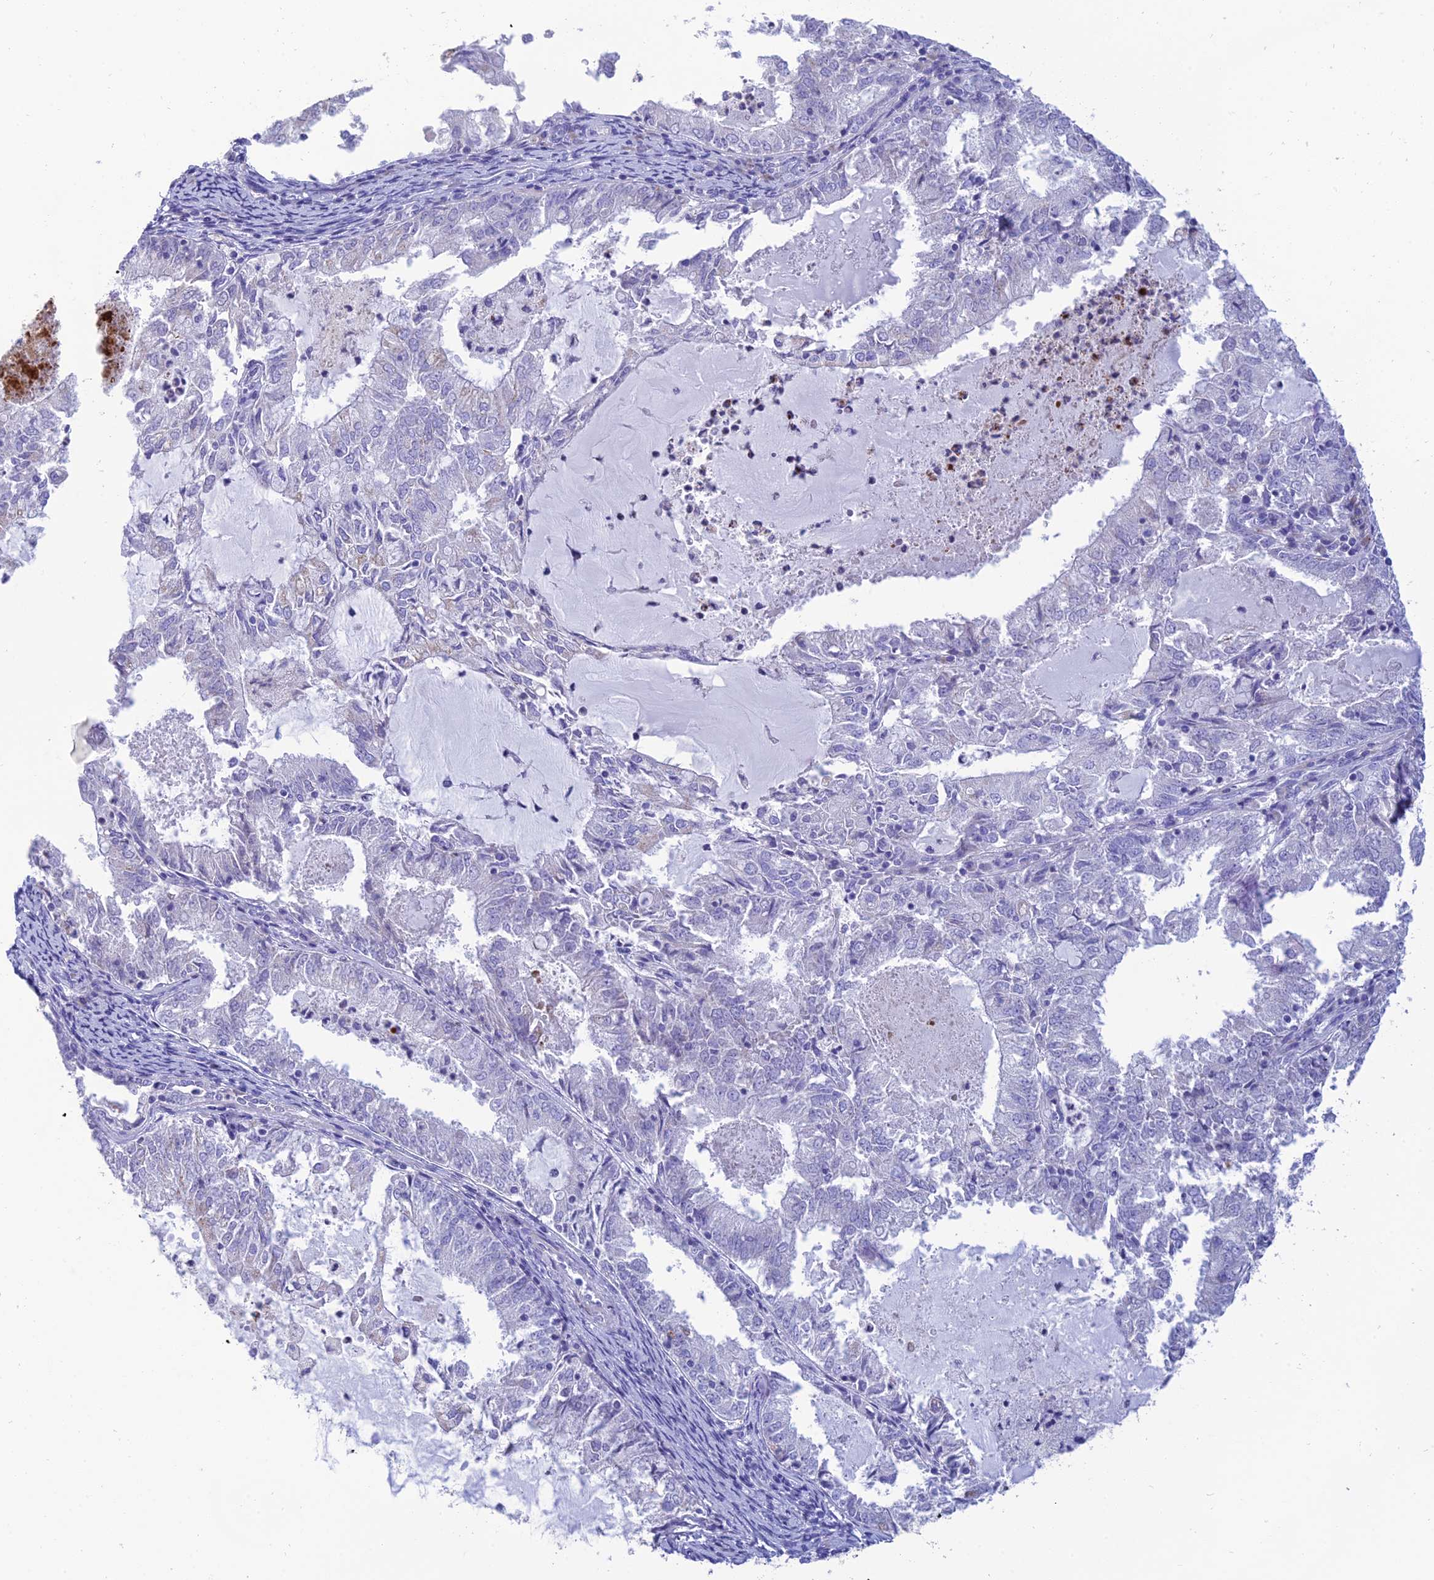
{"staining": {"intensity": "negative", "quantity": "none", "location": "none"}, "tissue": "endometrial cancer", "cell_type": "Tumor cells", "image_type": "cancer", "snomed": [{"axis": "morphology", "description": "Adenocarcinoma, NOS"}, {"axis": "topography", "description": "Endometrium"}], "caption": "Human endometrial cancer stained for a protein using immunohistochemistry displays no staining in tumor cells.", "gene": "MAL2", "patient": {"sex": "female", "age": 57}}